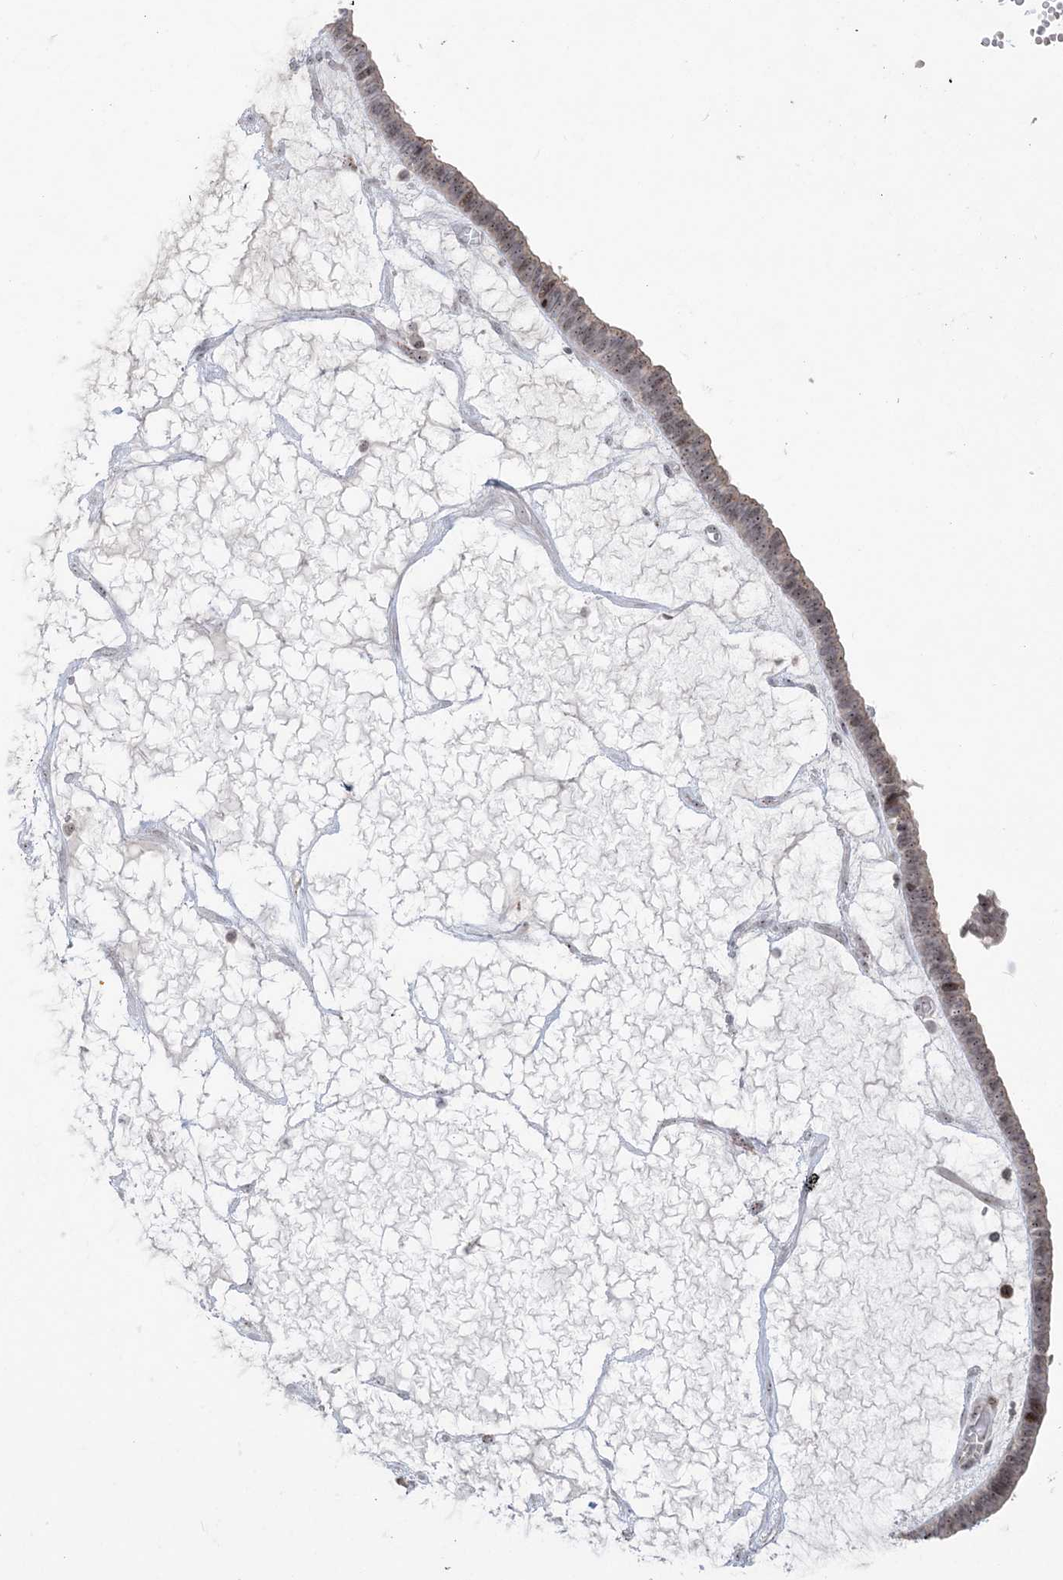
{"staining": {"intensity": "weak", "quantity": "25%-75%", "location": "cytoplasmic/membranous,nuclear"}, "tissue": "ovarian cancer", "cell_type": "Tumor cells", "image_type": "cancer", "snomed": [{"axis": "morphology", "description": "Cystadenocarcinoma, serous, NOS"}, {"axis": "topography", "description": "Ovary"}], "caption": "Tumor cells reveal weak cytoplasmic/membranous and nuclear positivity in about 25%-75% of cells in serous cystadenocarcinoma (ovarian).", "gene": "SH3BP4", "patient": {"sex": "female", "age": 56}}